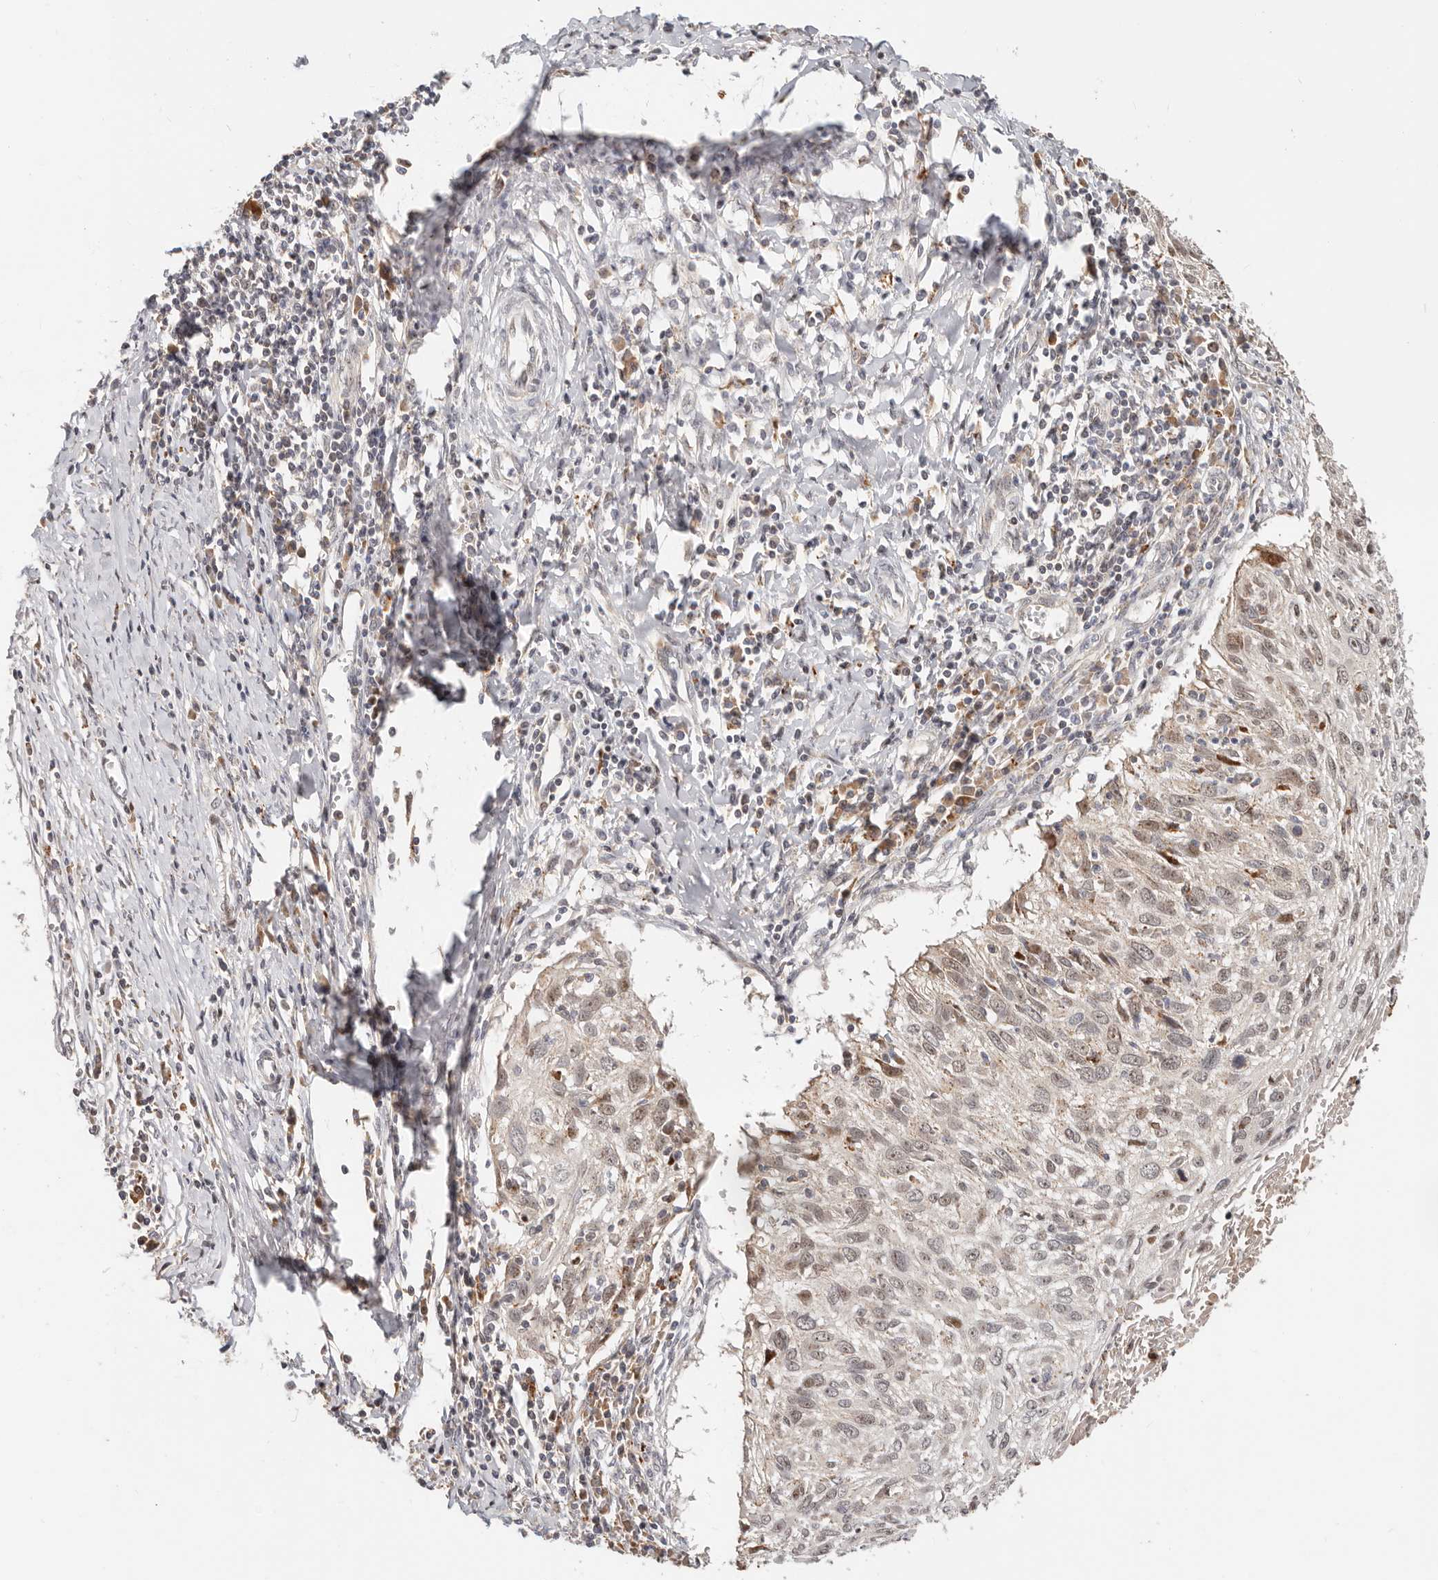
{"staining": {"intensity": "moderate", "quantity": "<25%", "location": "nuclear"}, "tissue": "cervical cancer", "cell_type": "Tumor cells", "image_type": "cancer", "snomed": [{"axis": "morphology", "description": "Squamous cell carcinoma, NOS"}, {"axis": "topography", "description": "Cervix"}], "caption": "Protein staining reveals moderate nuclear staining in approximately <25% of tumor cells in cervical cancer (squamous cell carcinoma). (IHC, brightfield microscopy, high magnification).", "gene": "ZRANB1", "patient": {"sex": "female", "age": 51}}